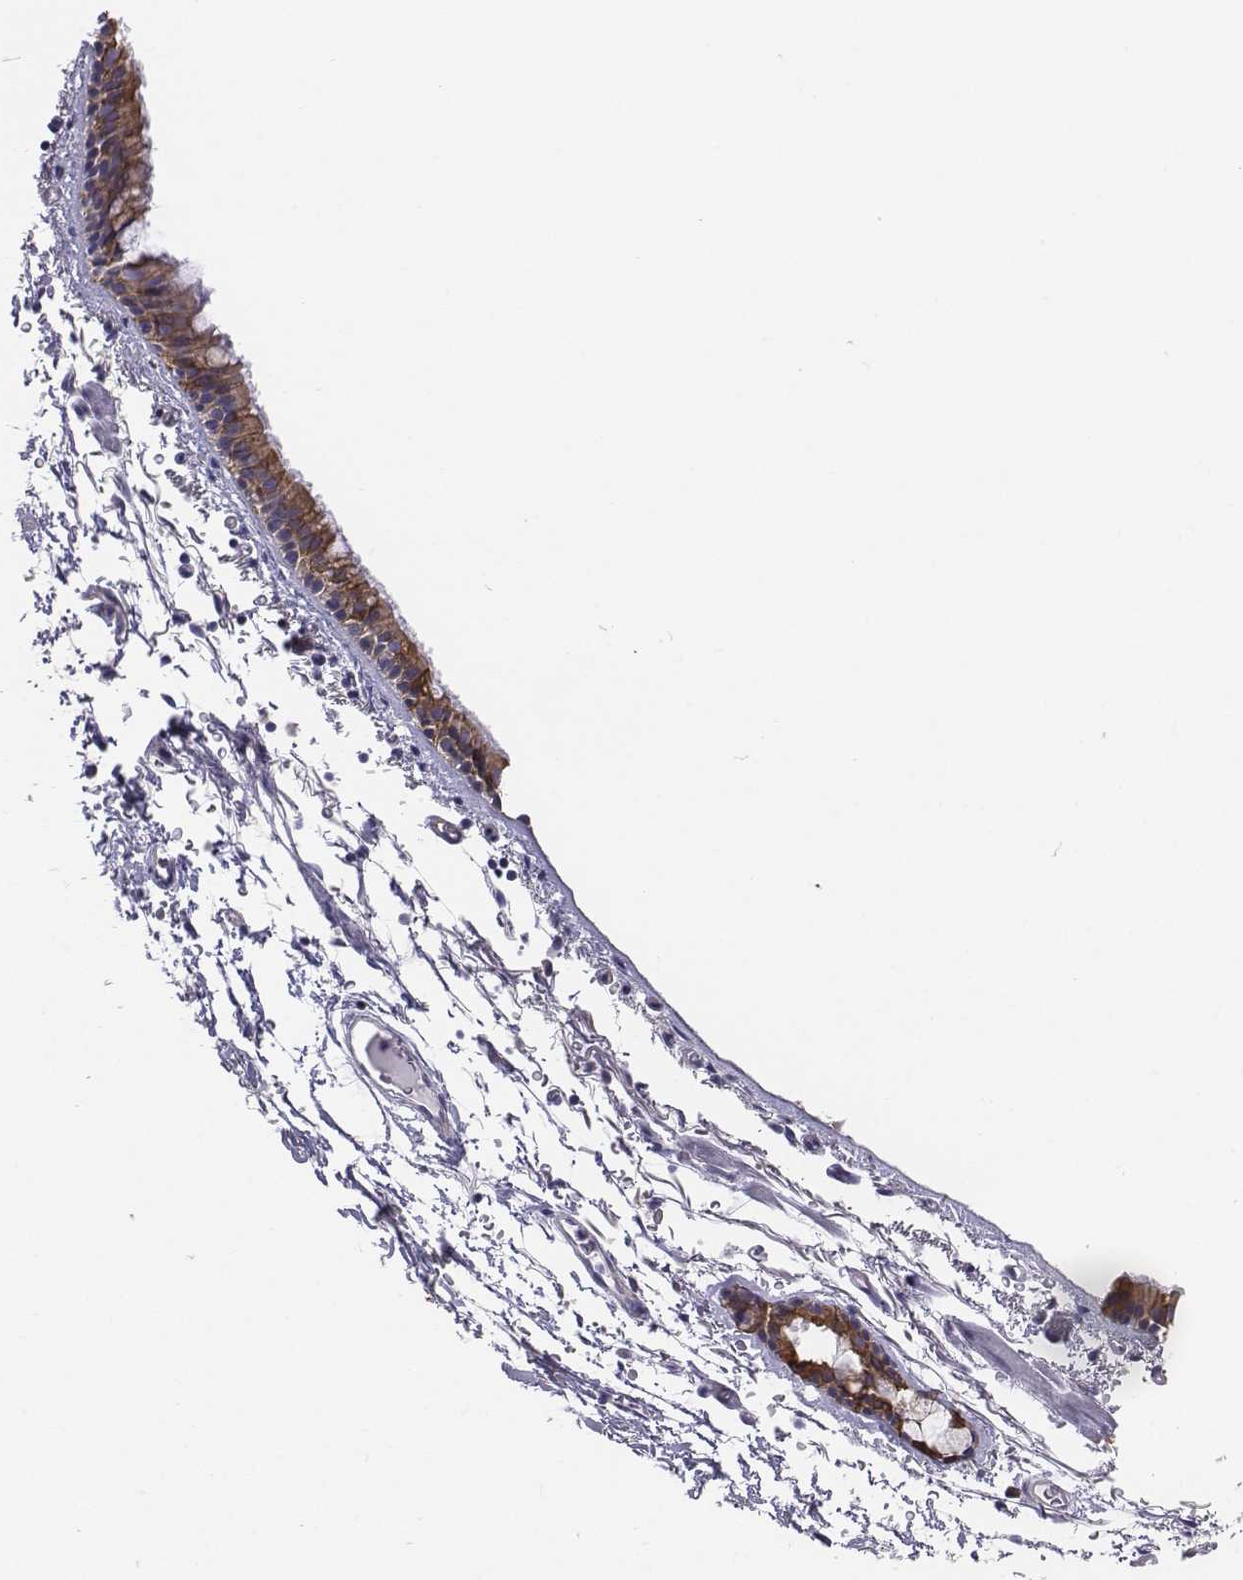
{"staining": {"intensity": "moderate", "quantity": "25%-75%", "location": "cytoplasmic/membranous"}, "tissue": "bronchus", "cell_type": "Respiratory epithelial cells", "image_type": "normal", "snomed": [{"axis": "morphology", "description": "Normal tissue, NOS"}, {"axis": "topography", "description": "Bronchus"}], "caption": "This image shows IHC staining of normal human bronchus, with medium moderate cytoplasmic/membranous staining in about 25%-75% of respiratory epithelial cells.", "gene": "CHST14", "patient": {"sex": "female", "age": 61}}